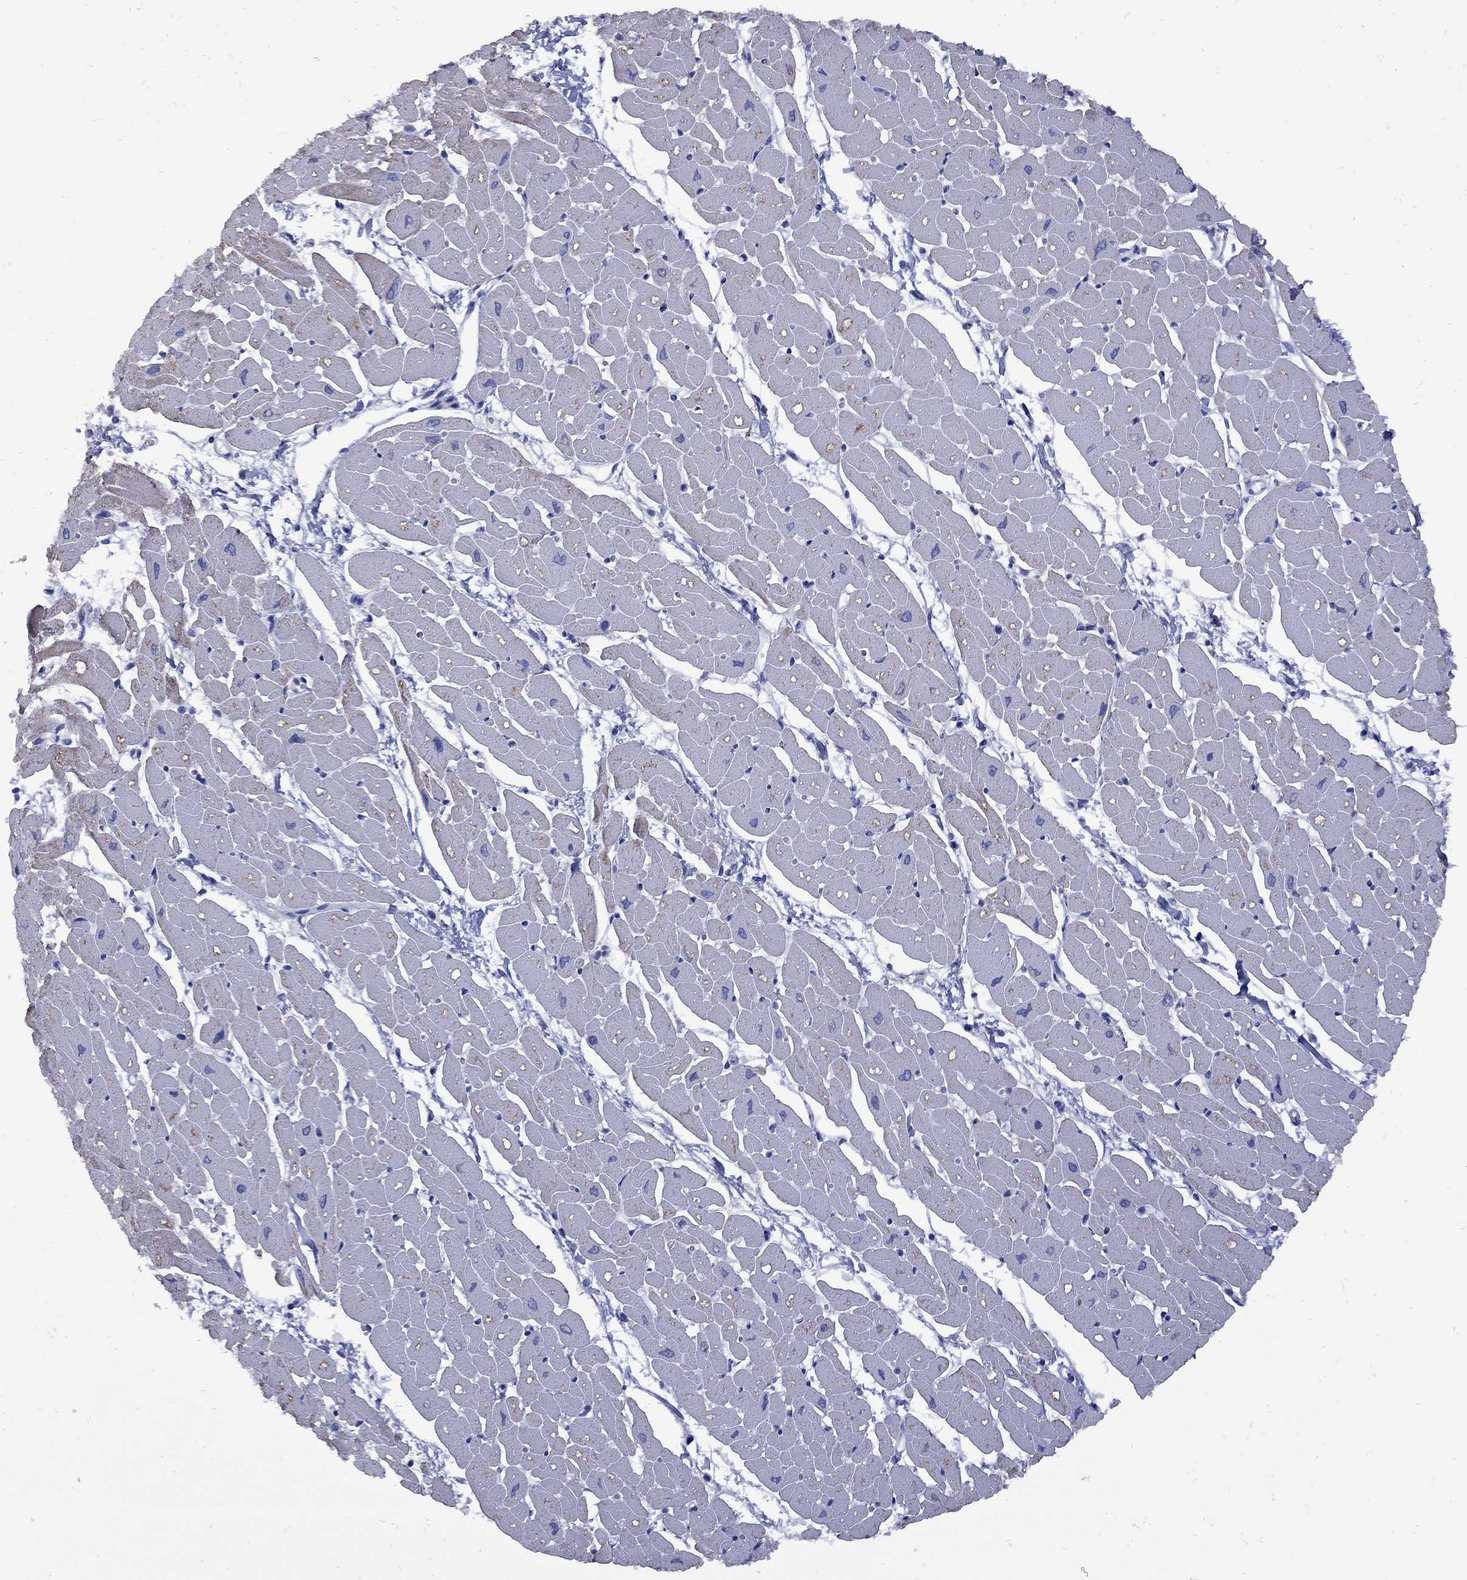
{"staining": {"intensity": "weak", "quantity": "<25%", "location": "cytoplasmic/membranous"}, "tissue": "heart muscle", "cell_type": "Cardiomyocytes", "image_type": "normal", "snomed": [{"axis": "morphology", "description": "Normal tissue, NOS"}, {"axis": "topography", "description": "Heart"}], "caption": "This is an IHC photomicrograph of benign human heart muscle. There is no expression in cardiomyocytes.", "gene": "SESTD1", "patient": {"sex": "male", "age": 57}}